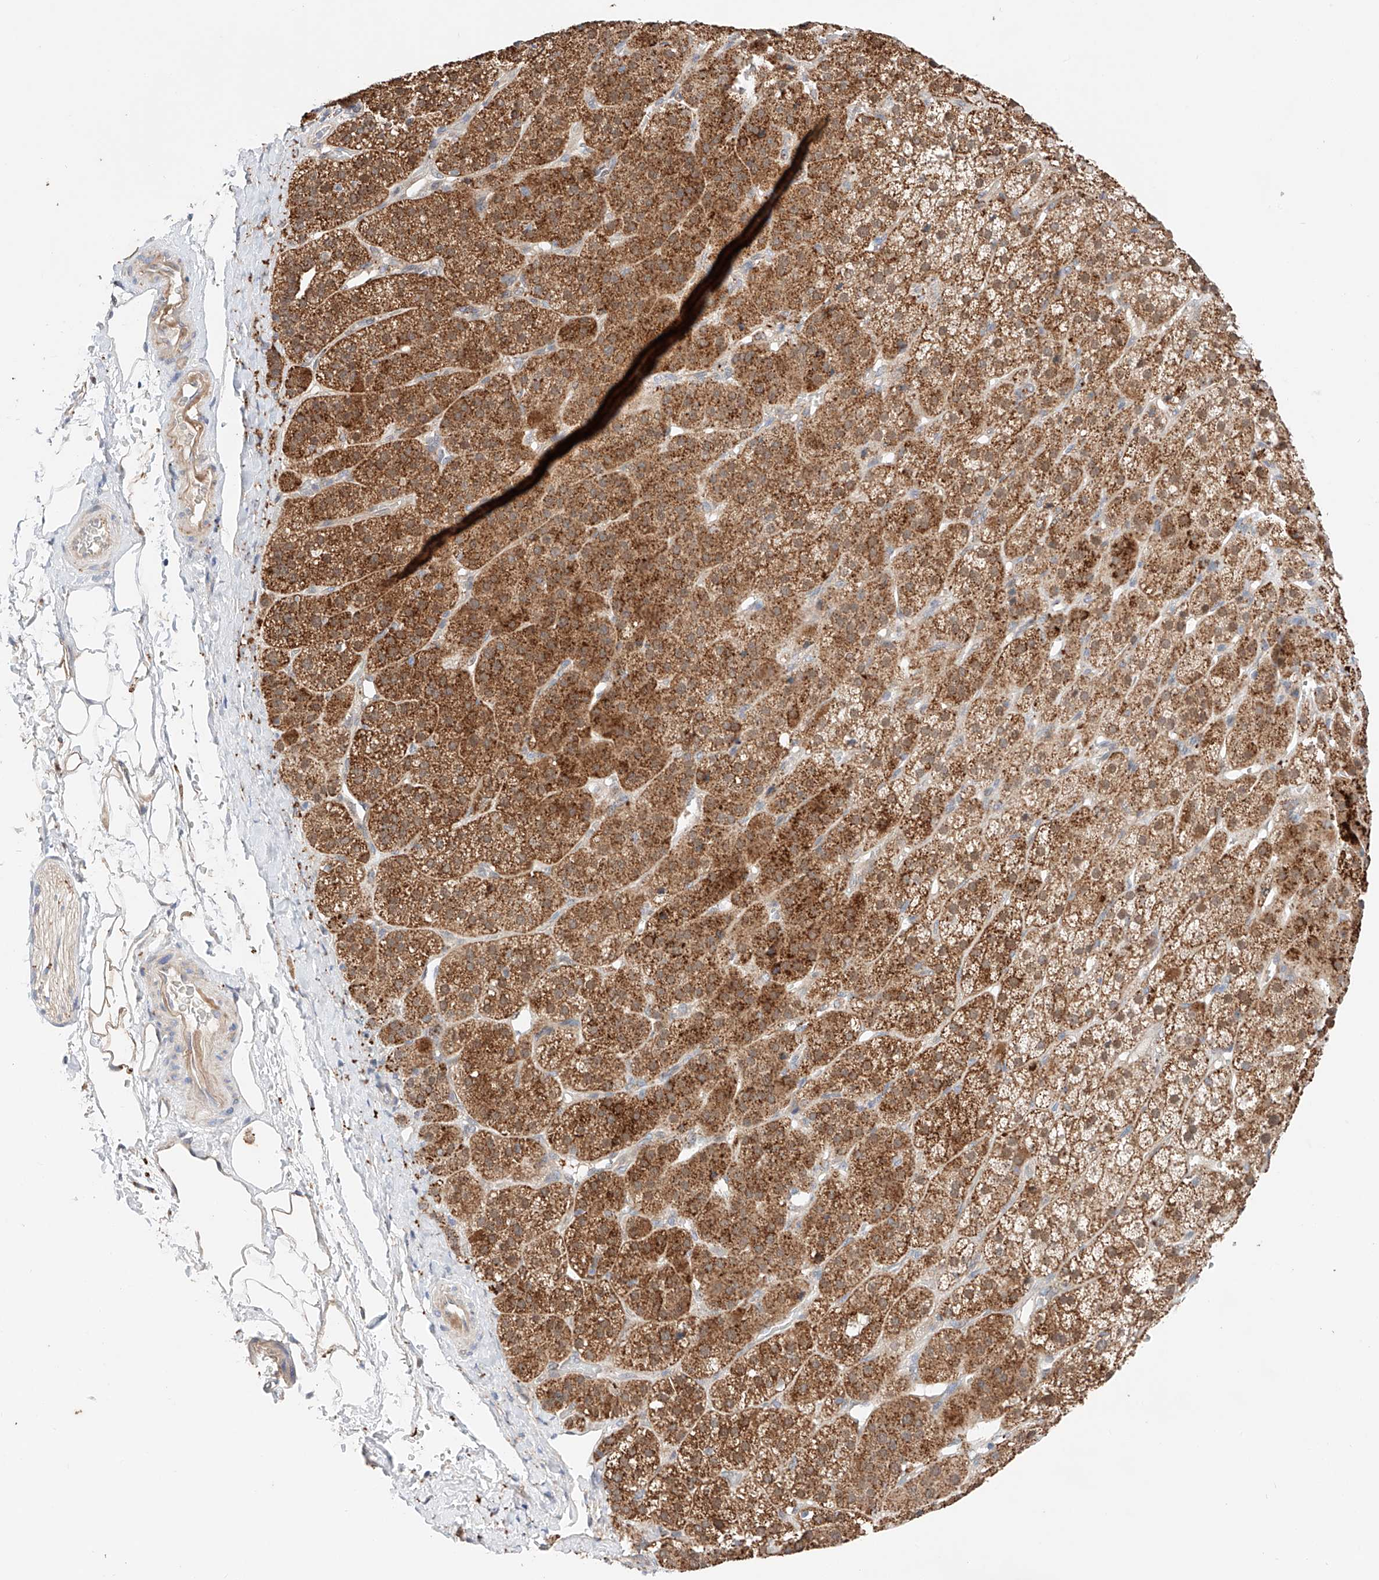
{"staining": {"intensity": "strong", "quantity": "25%-75%", "location": "cytoplasmic/membranous"}, "tissue": "adrenal gland", "cell_type": "Glandular cells", "image_type": "normal", "snomed": [{"axis": "morphology", "description": "Normal tissue, NOS"}, {"axis": "topography", "description": "Adrenal gland"}], "caption": "This is a micrograph of IHC staining of unremarkable adrenal gland, which shows strong positivity in the cytoplasmic/membranous of glandular cells.", "gene": "GCNT1", "patient": {"sex": "female", "age": 57}}